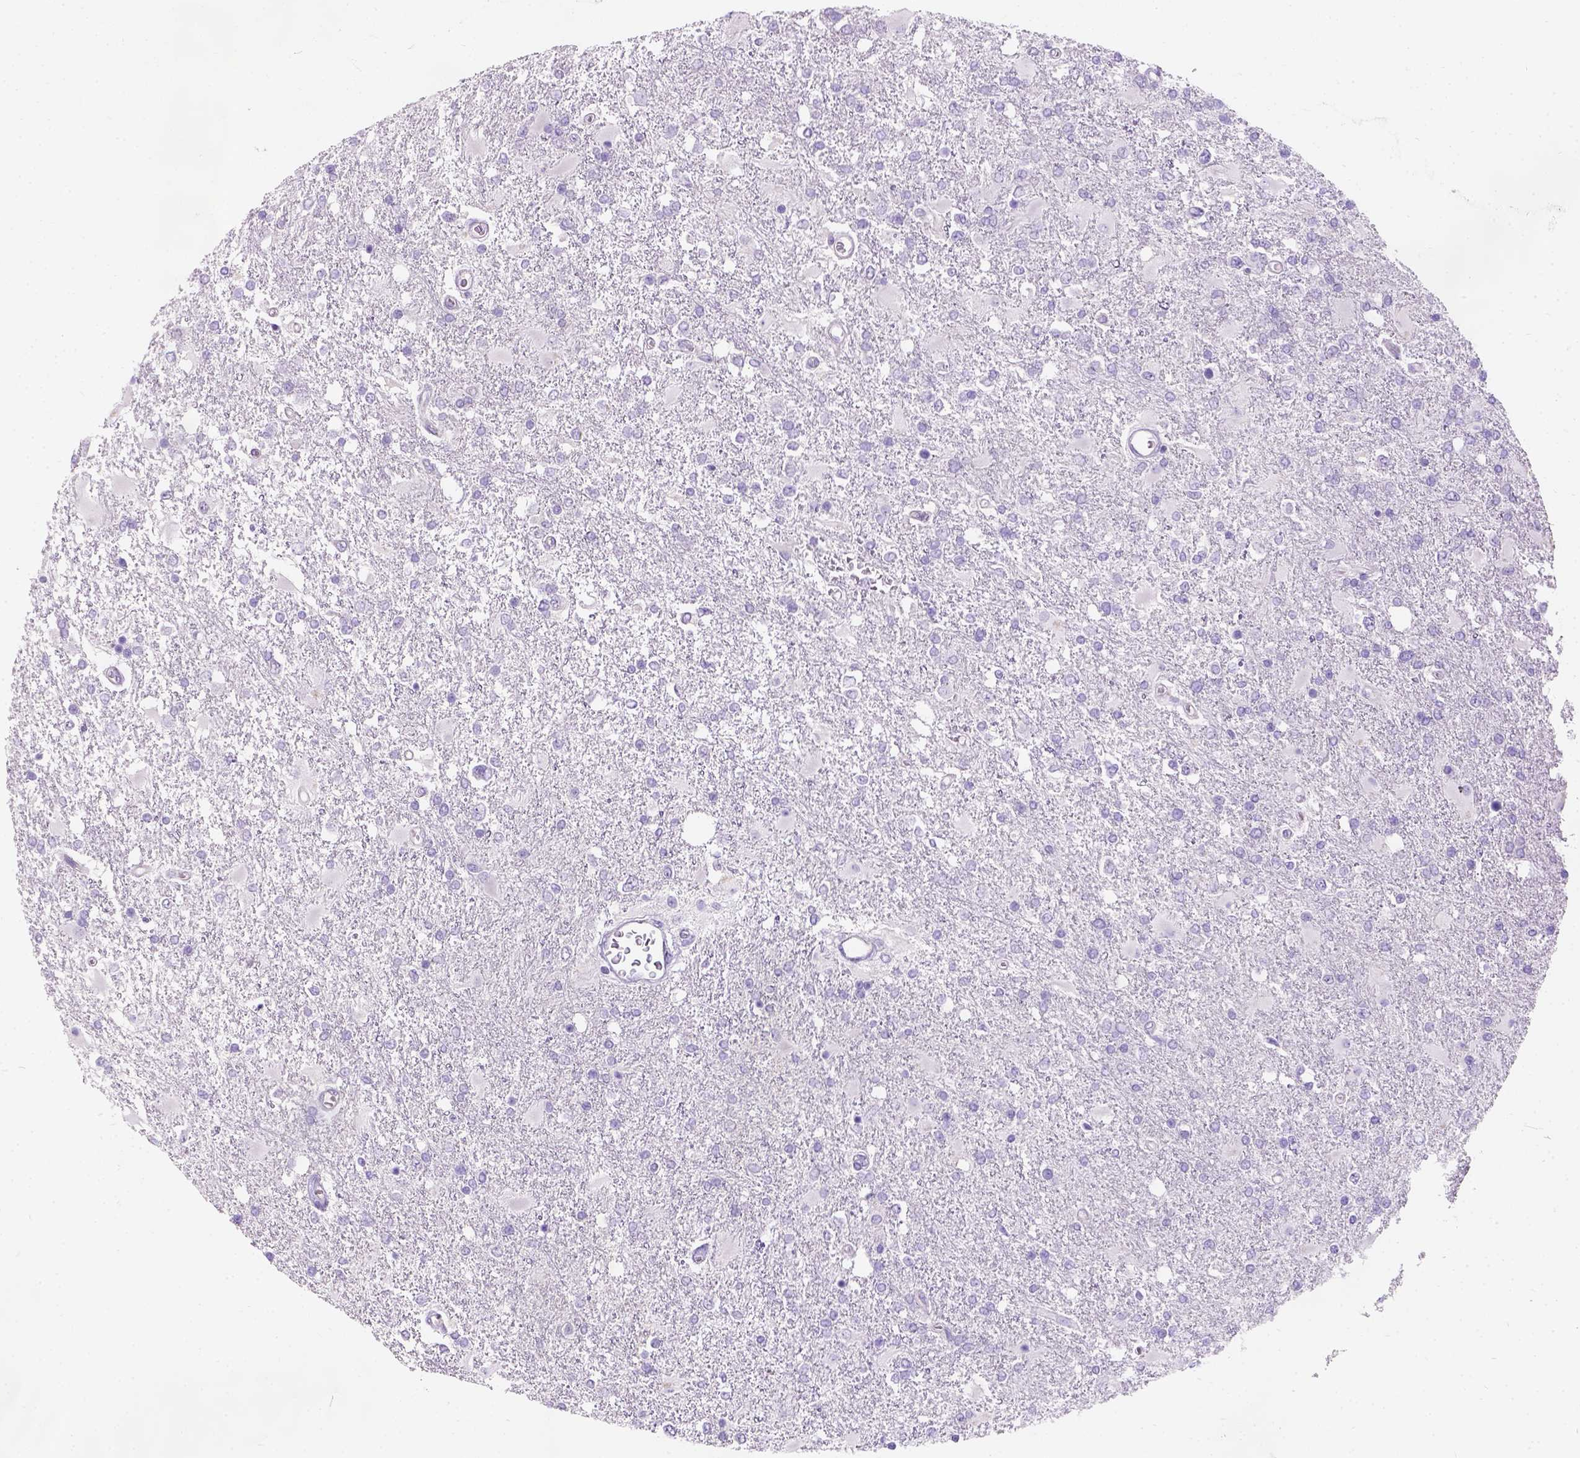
{"staining": {"intensity": "negative", "quantity": "none", "location": "none"}, "tissue": "glioma", "cell_type": "Tumor cells", "image_type": "cancer", "snomed": [{"axis": "morphology", "description": "Glioma, malignant, High grade"}, {"axis": "topography", "description": "Cerebral cortex"}], "caption": "An immunohistochemistry photomicrograph of glioma is shown. There is no staining in tumor cells of glioma.", "gene": "C20orf144", "patient": {"sex": "male", "age": 79}}